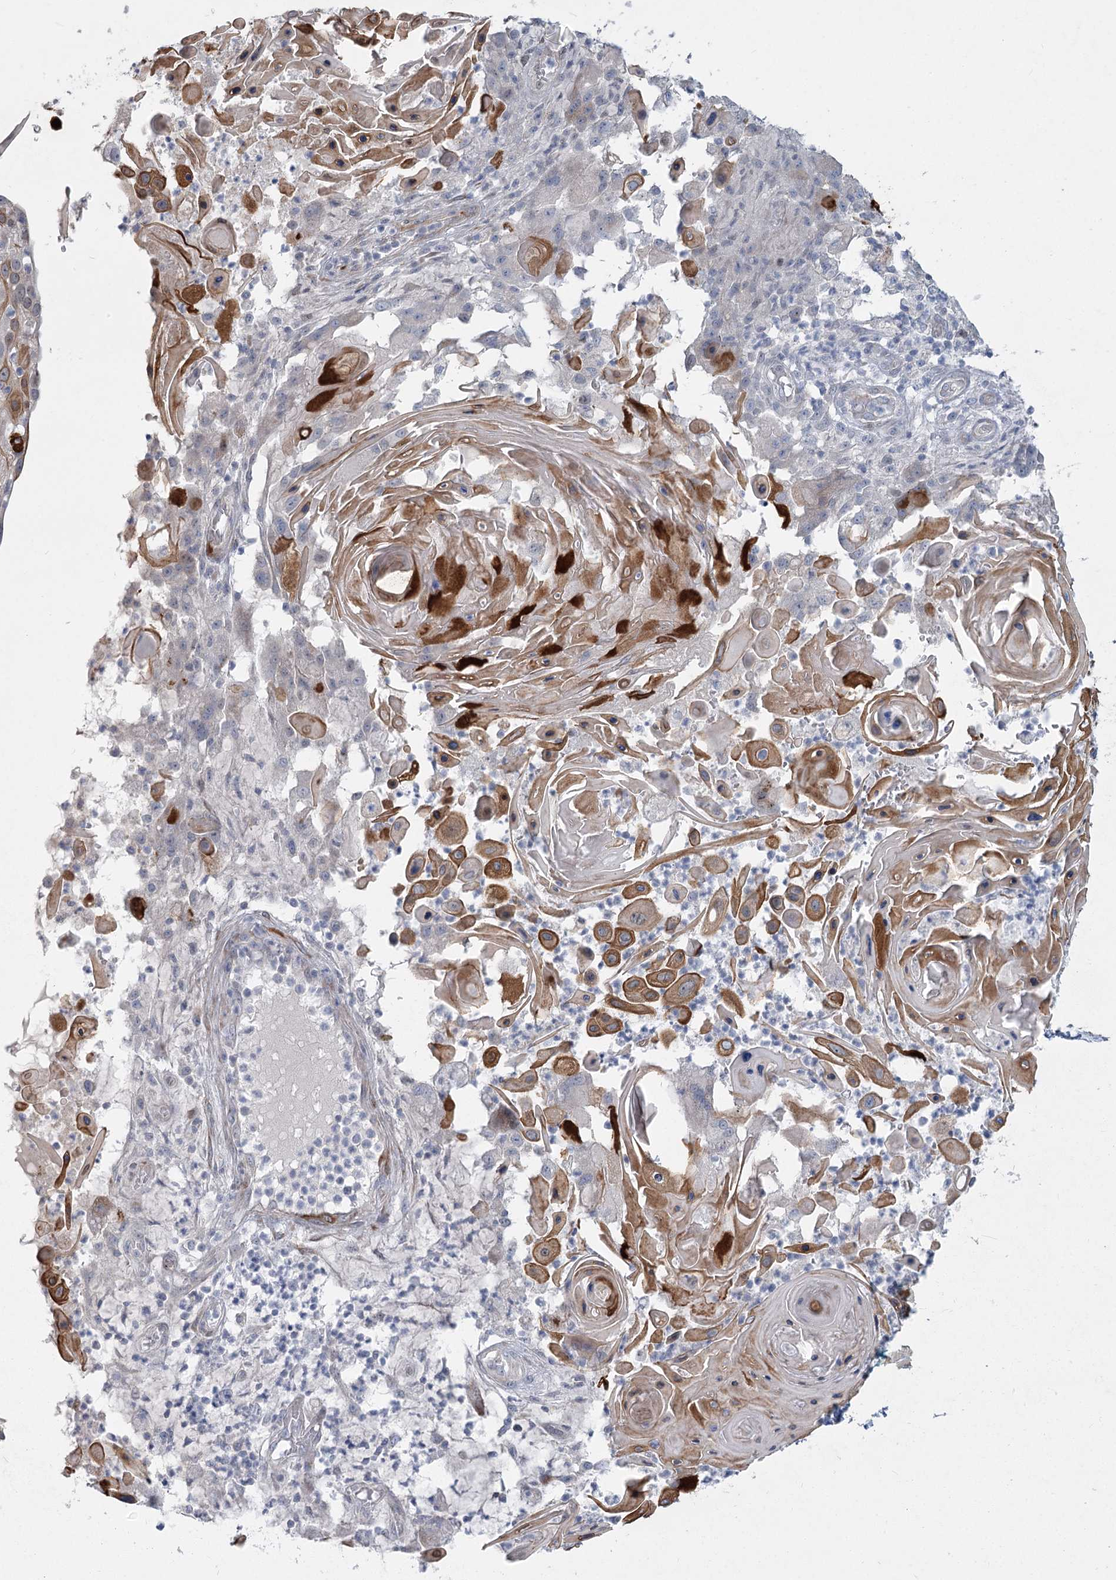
{"staining": {"intensity": "moderate", "quantity": "25%-75%", "location": "nuclear"}, "tissue": "skin cancer", "cell_type": "Tumor cells", "image_type": "cancer", "snomed": [{"axis": "morphology", "description": "Squamous cell carcinoma, NOS"}, {"axis": "topography", "description": "Skin"}], "caption": "Skin cancer (squamous cell carcinoma) tissue demonstrates moderate nuclear expression in about 25%-75% of tumor cells", "gene": "ABITRAM", "patient": {"sex": "female", "age": 44}}